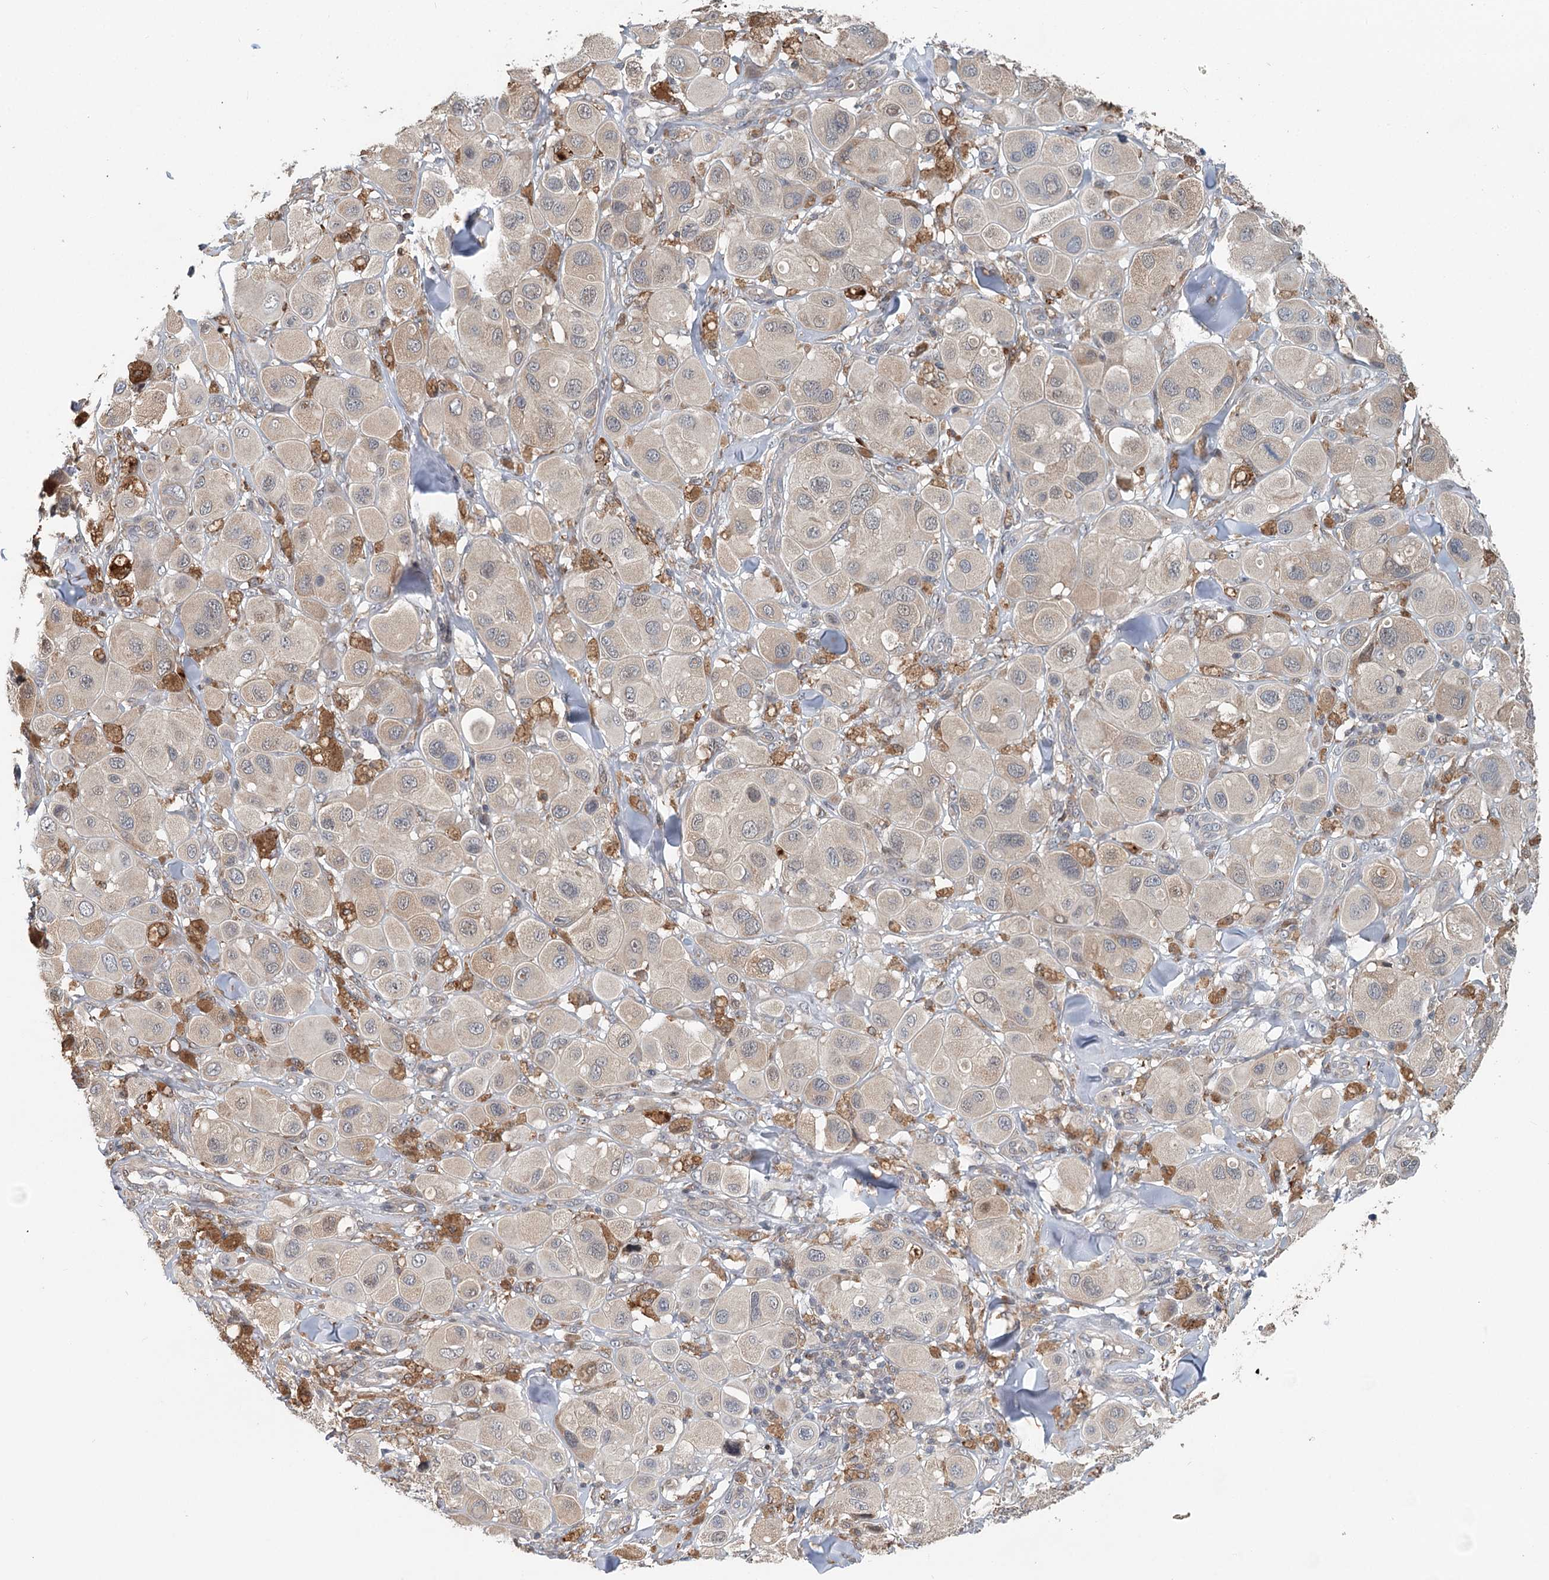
{"staining": {"intensity": "weak", "quantity": "<25%", "location": "cytoplasmic/membranous"}, "tissue": "melanoma", "cell_type": "Tumor cells", "image_type": "cancer", "snomed": [{"axis": "morphology", "description": "Malignant melanoma, Metastatic site"}, {"axis": "topography", "description": "Skin"}], "caption": "There is no significant expression in tumor cells of malignant melanoma (metastatic site). (Stains: DAB immunohistochemistry (IHC) with hematoxylin counter stain, Microscopy: brightfield microscopy at high magnification).", "gene": "RNF111", "patient": {"sex": "male", "age": 41}}